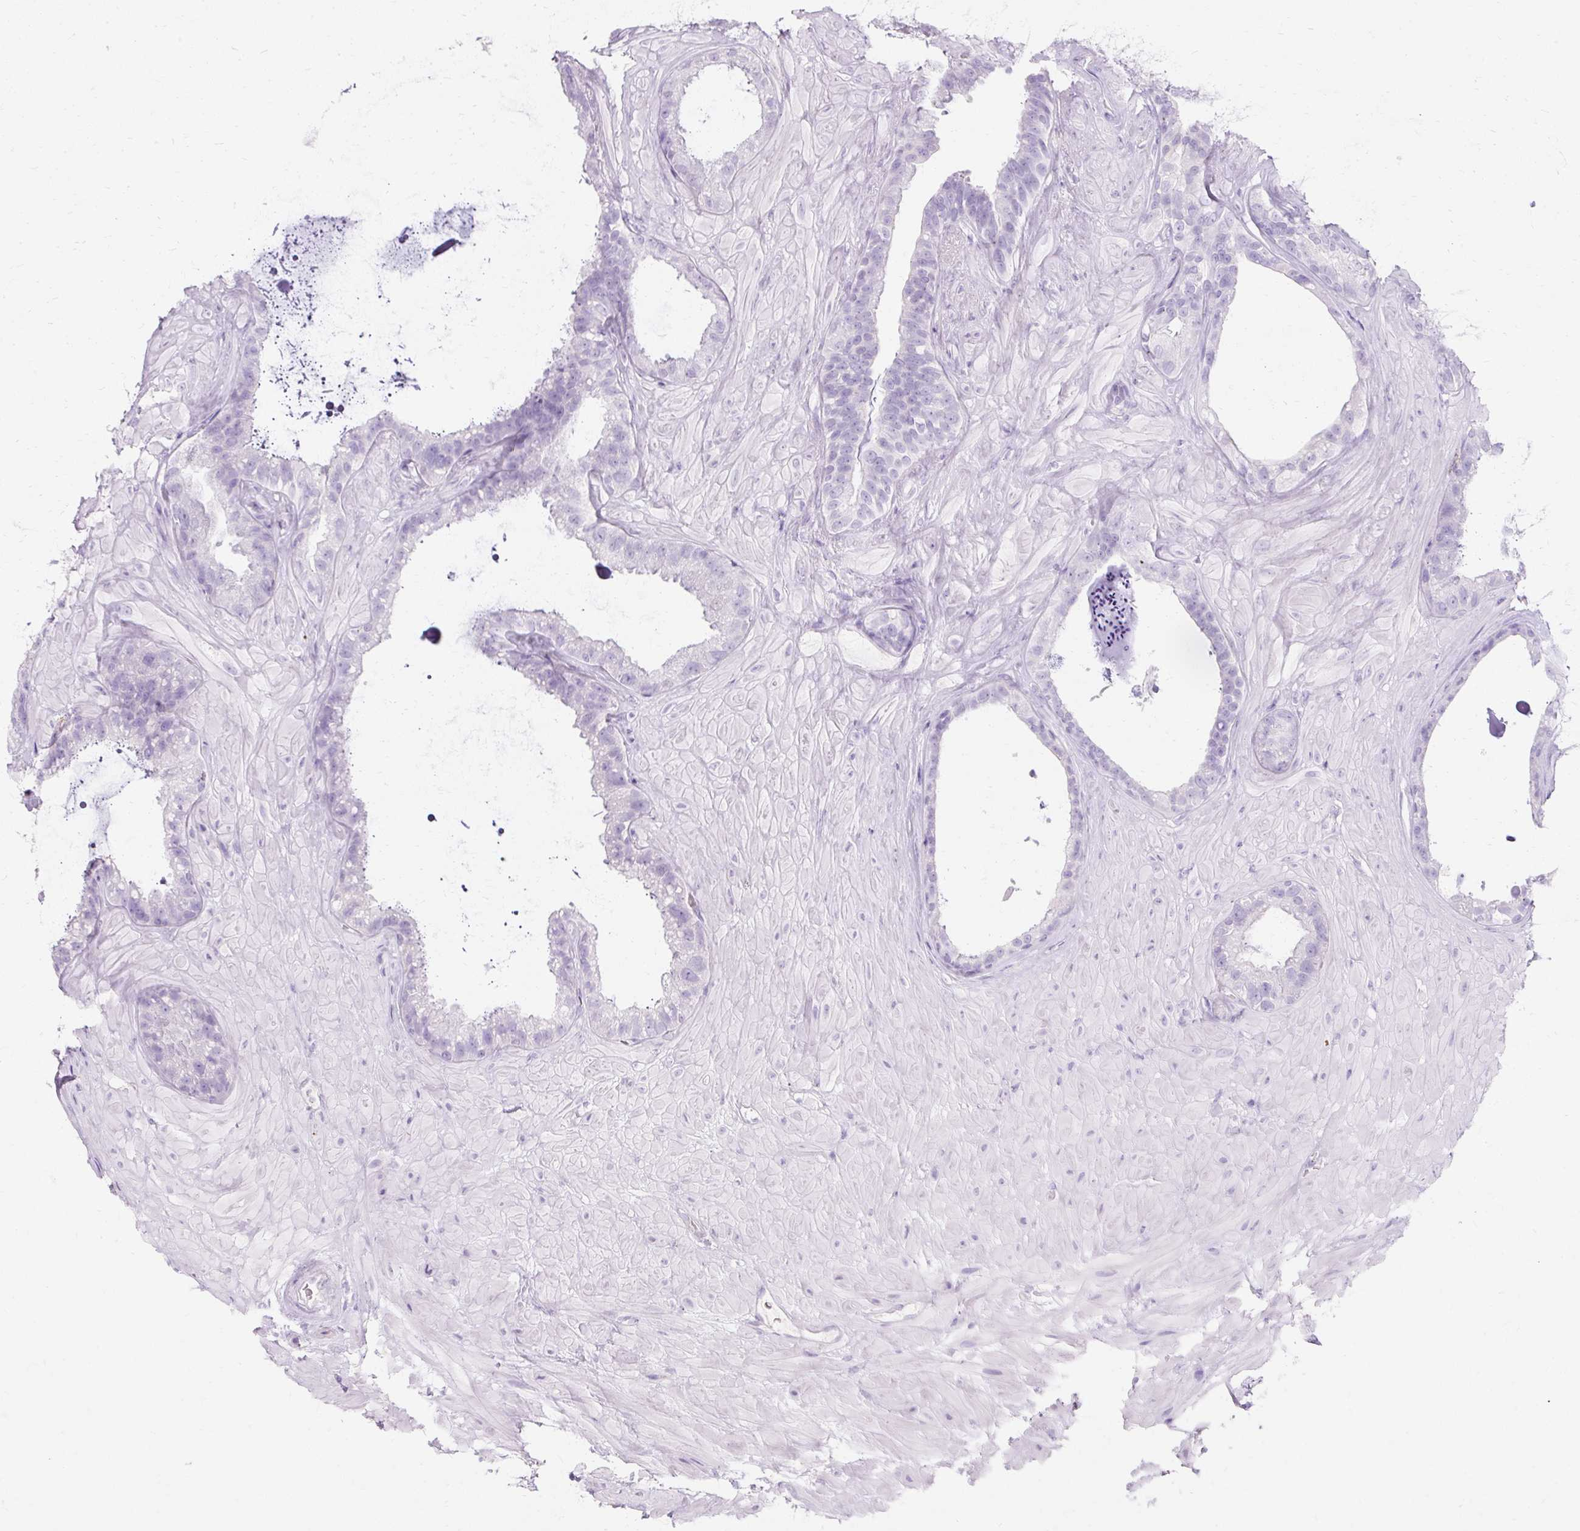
{"staining": {"intensity": "negative", "quantity": "none", "location": "none"}, "tissue": "seminal vesicle", "cell_type": "Glandular cells", "image_type": "normal", "snomed": [{"axis": "morphology", "description": "Normal tissue, NOS"}, {"axis": "topography", "description": "Seminal veicle"}, {"axis": "topography", "description": "Peripheral nerve tissue"}], "caption": "This is an immunohistochemistry image of benign seminal vesicle. There is no expression in glandular cells.", "gene": "DEFA1B", "patient": {"sex": "male", "age": 76}}